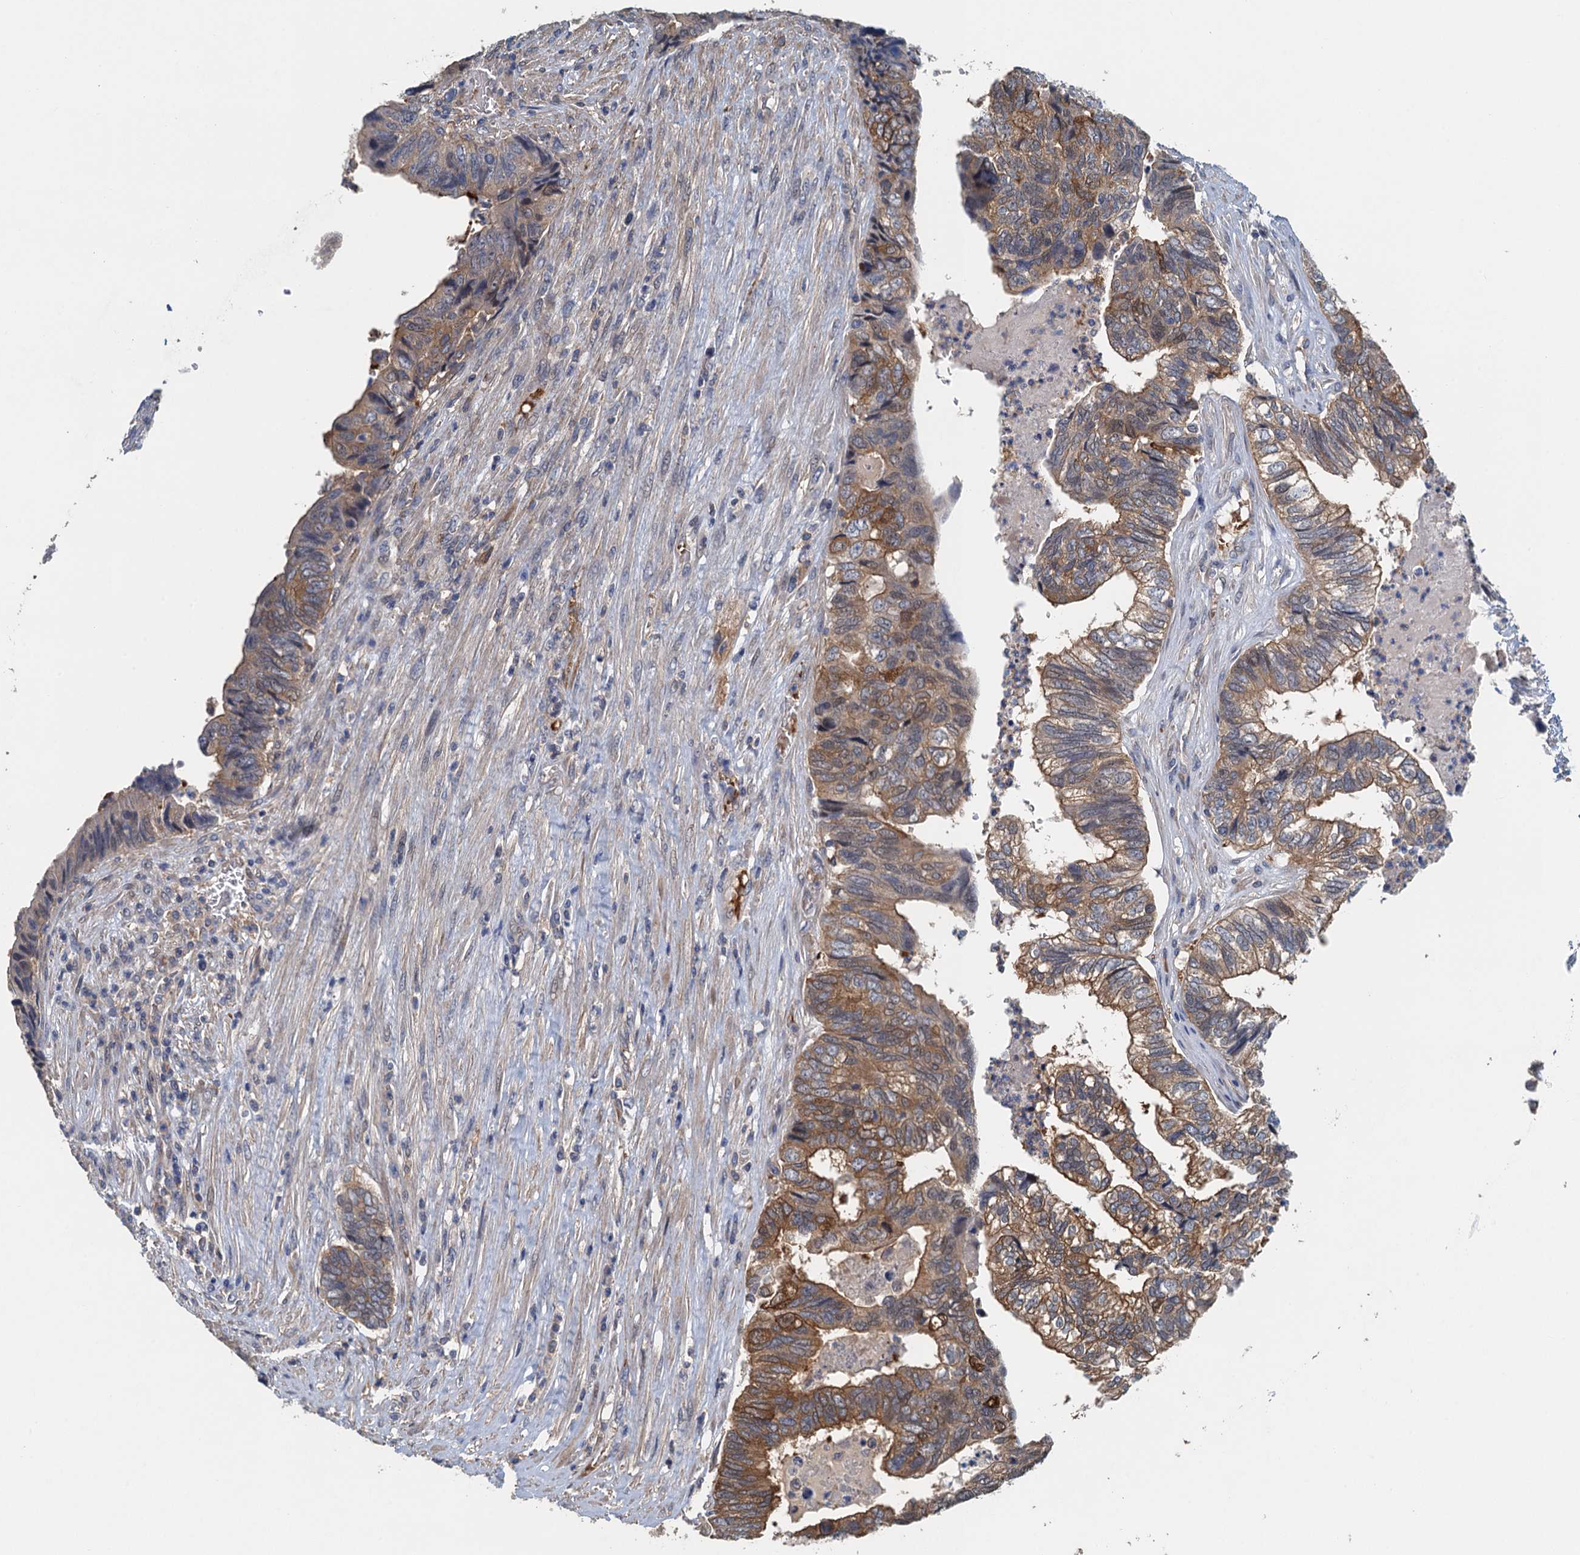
{"staining": {"intensity": "strong", "quantity": "25%-75%", "location": "cytoplasmic/membranous"}, "tissue": "colorectal cancer", "cell_type": "Tumor cells", "image_type": "cancer", "snomed": [{"axis": "morphology", "description": "Adenocarcinoma, NOS"}, {"axis": "topography", "description": "Colon"}], "caption": "A high amount of strong cytoplasmic/membranous expression is identified in about 25%-75% of tumor cells in colorectal adenocarcinoma tissue. (Stains: DAB in brown, nuclei in blue, Microscopy: brightfield microscopy at high magnification).", "gene": "RSAD2", "patient": {"sex": "female", "age": 67}}